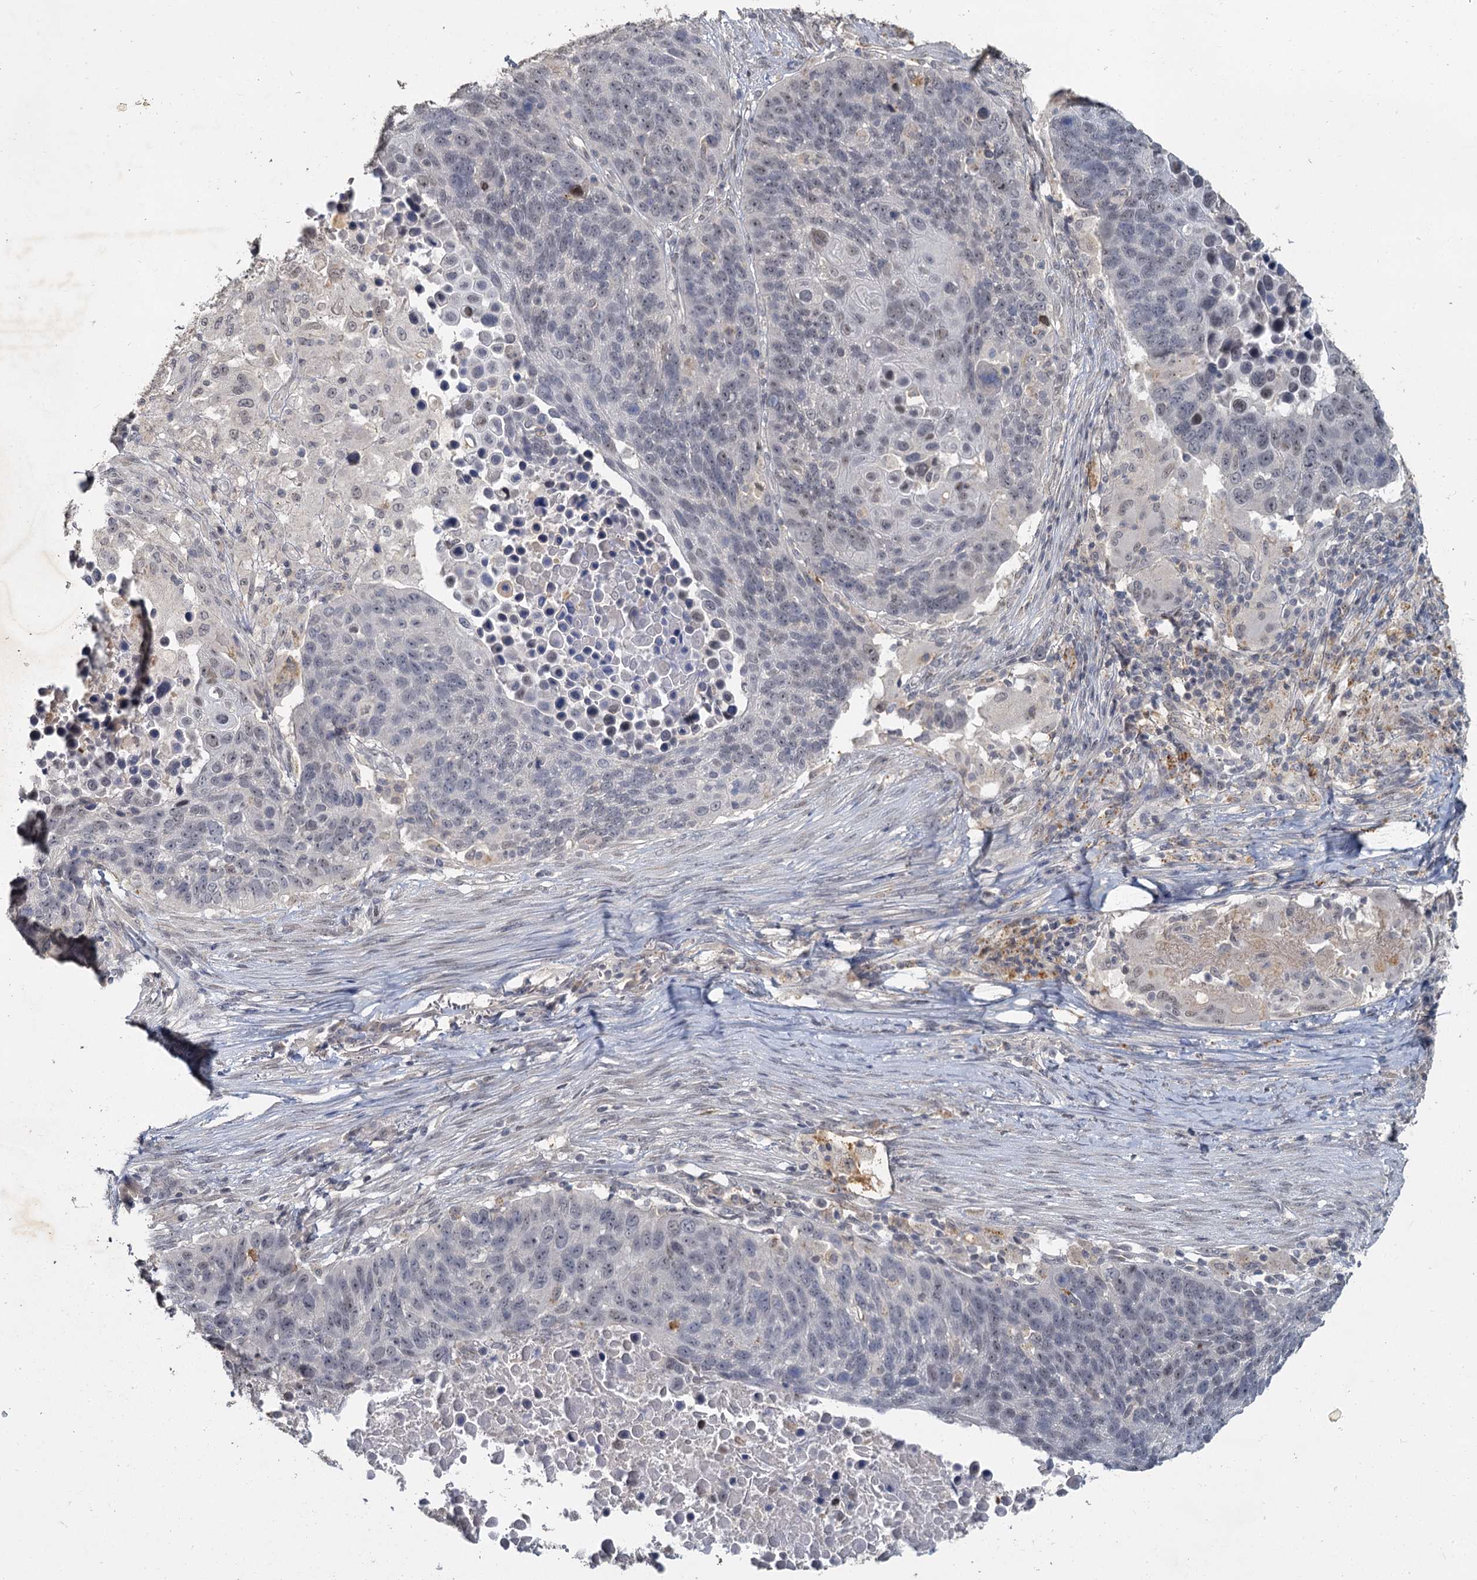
{"staining": {"intensity": "negative", "quantity": "none", "location": "none"}, "tissue": "lung cancer", "cell_type": "Tumor cells", "image_type": "cancer", "snomed": [{"axis": "morphology", "description": "Normal tissue, NOS"}, {"axis": "morphology", "description": "Squamous cell carcinoma, NOS"}, {"axis": "topography", "description": "Lymph node"}, {"axis": "topography", "description": "Lung"}], "caption": "Lung cancer was stained to show a protein in brown. There is no significant expression in tumor cells.", "gene": "MUCL1", "patient": {"sex": "male", "age": 66}}